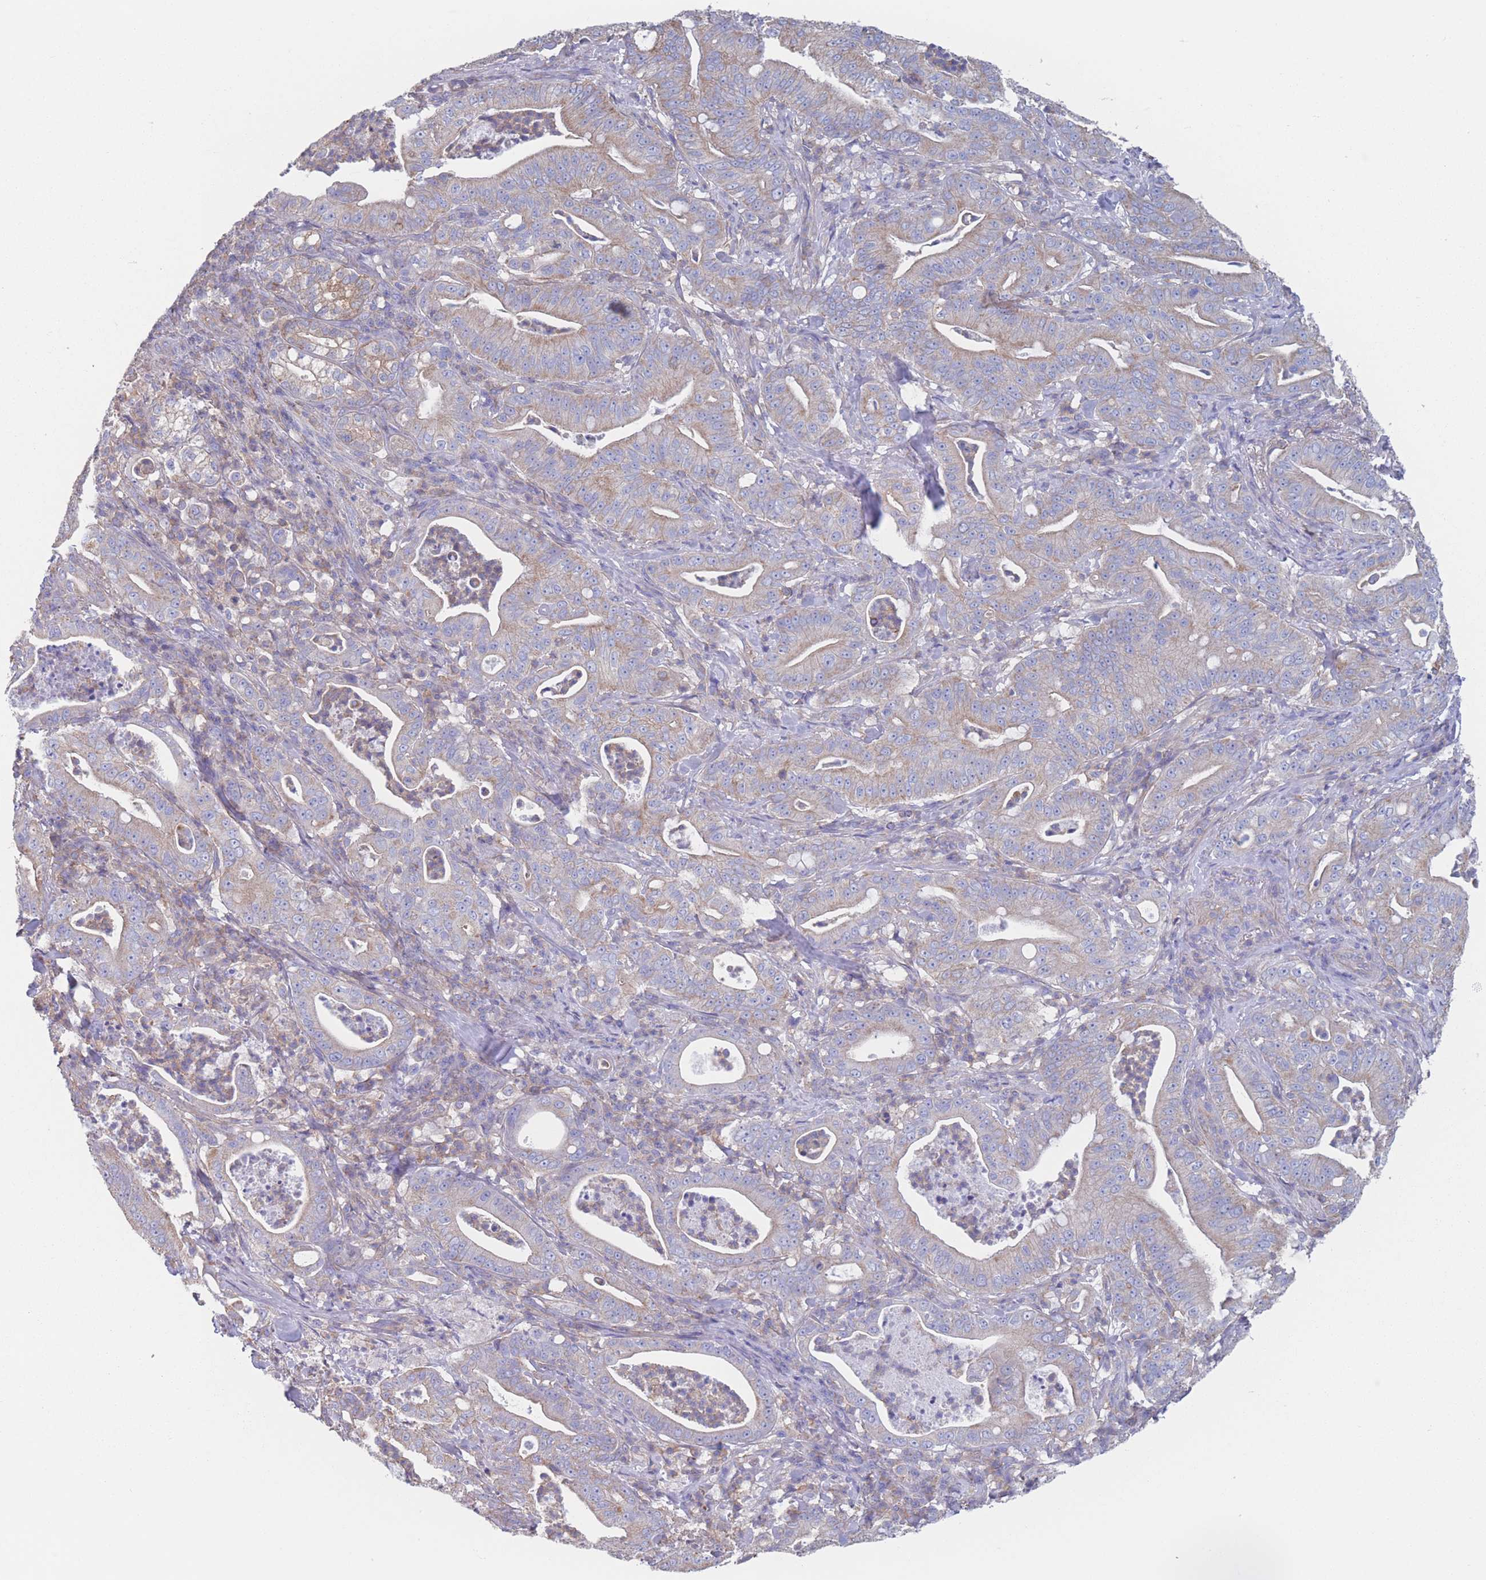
{"staining": {"intensity": "weak", "quantity": "25%-75%", "location": "cytoplasmic/membranous"}, "tissue": "pancreatic cancer", "cell_type": "Tumor cells", "image_type": "cancer", "snomed": [{"axis": "morphology", "description": "Adenocarcinoma, NOS"}, {"axis": "topography", "description": "Pancreas"}], "caption": "The photomicrograph displays staining of pancreatic cancer (adenocarcinoma), revealing weak cytoplasmic/membranous protein positivity (brown color) within tumor cells. The staining is performed using DAB (3,3'-diaminobenzidine) brown chromogen to label protein expression. The nuclei are counter-stained blue using hematoxylin.", "gene": "ADH1A", "patient": {"sex": "male", "age": 71}}